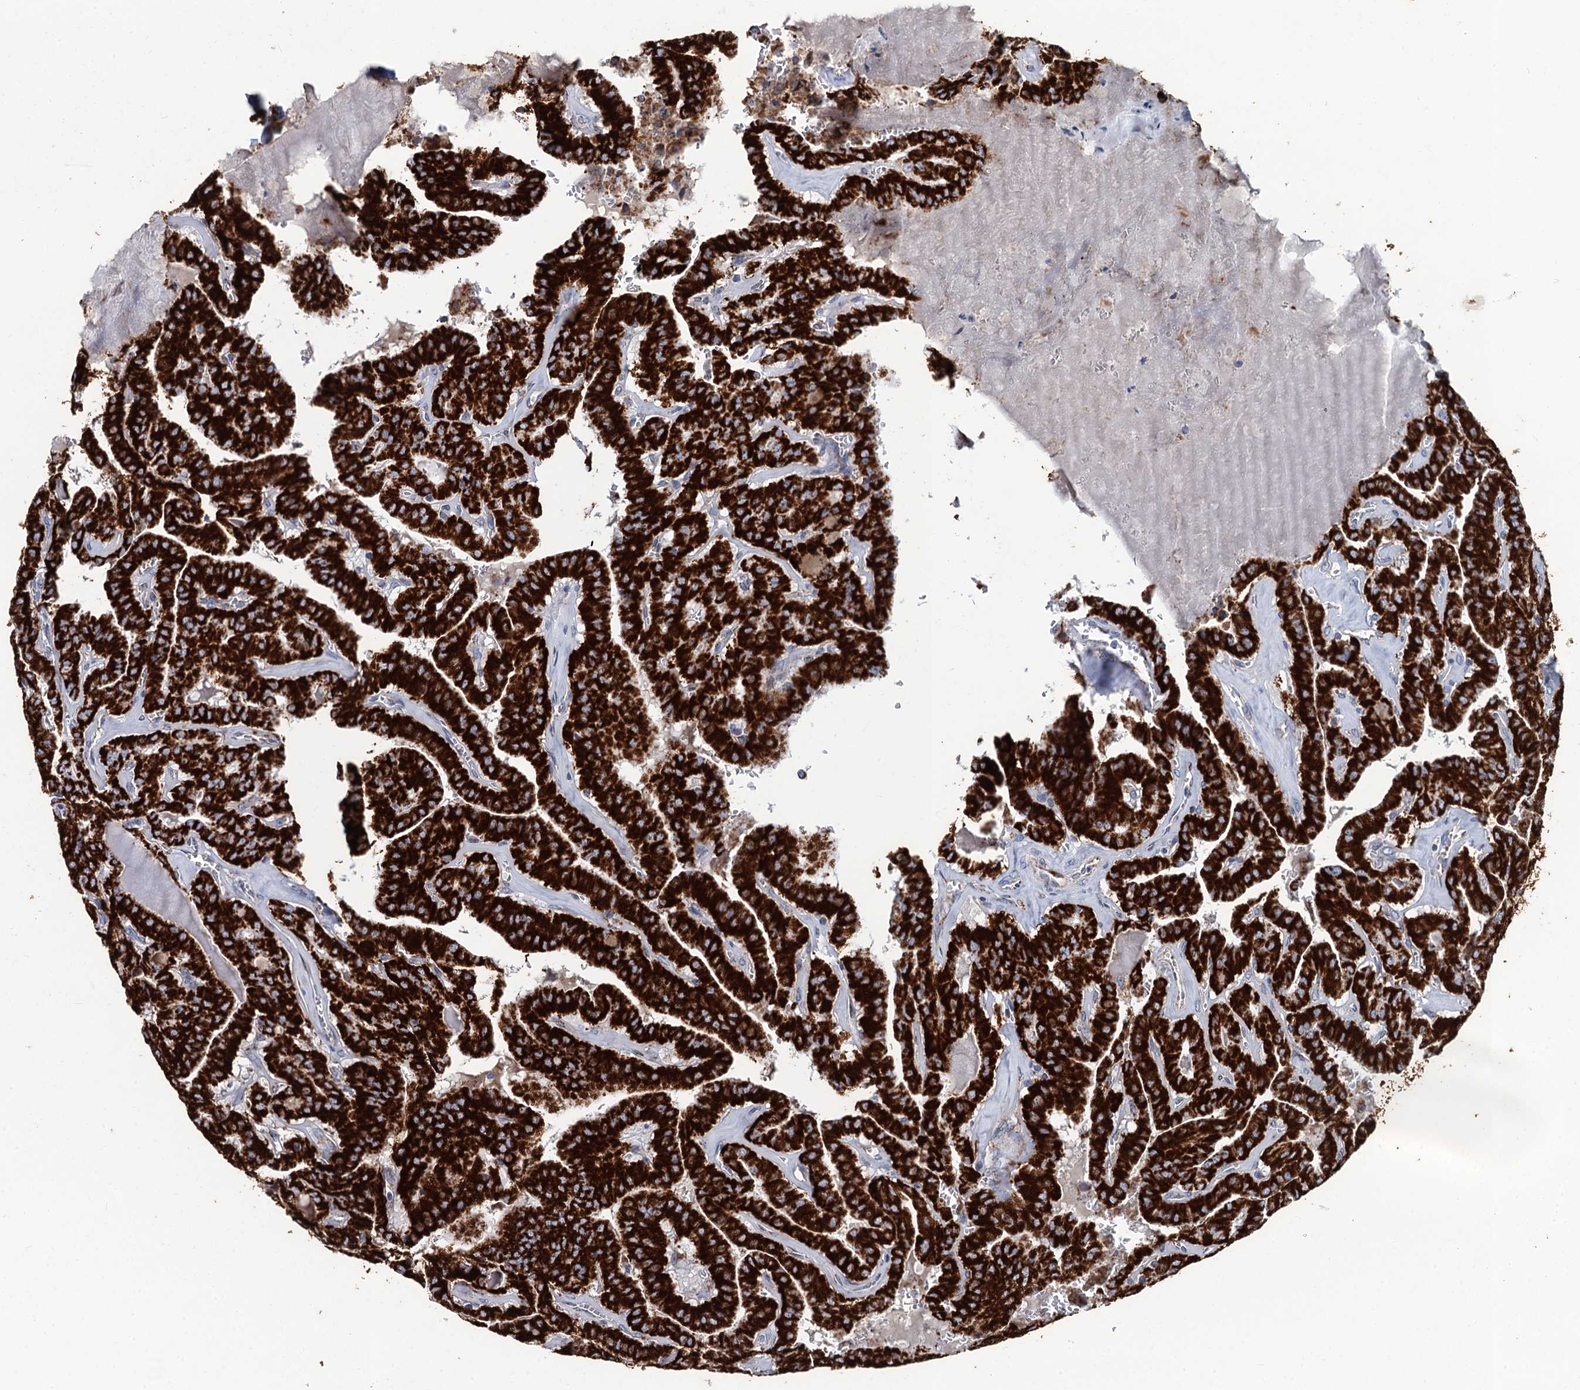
{"staining": {"intensity": "strong", "quantity": ">75%", "location": "cytoplasmic/membranous"}, "tissue": "thyroid cancer", "cell_type": "Tumor cells", "image_type": "cancer", "snomed": [{"axis": "morphology", "description": "Papillary adenocarcinoma, NOS"}, {"axis": "topography", "description": "Thyroid gland"}], "caption": "Strong cytoplasmic/membranous protein positivity is present in approximately >75% of tumor cells in thyroid cancer.", "gene": "IVD", "patient": {"sex": "male", "age": 52}}